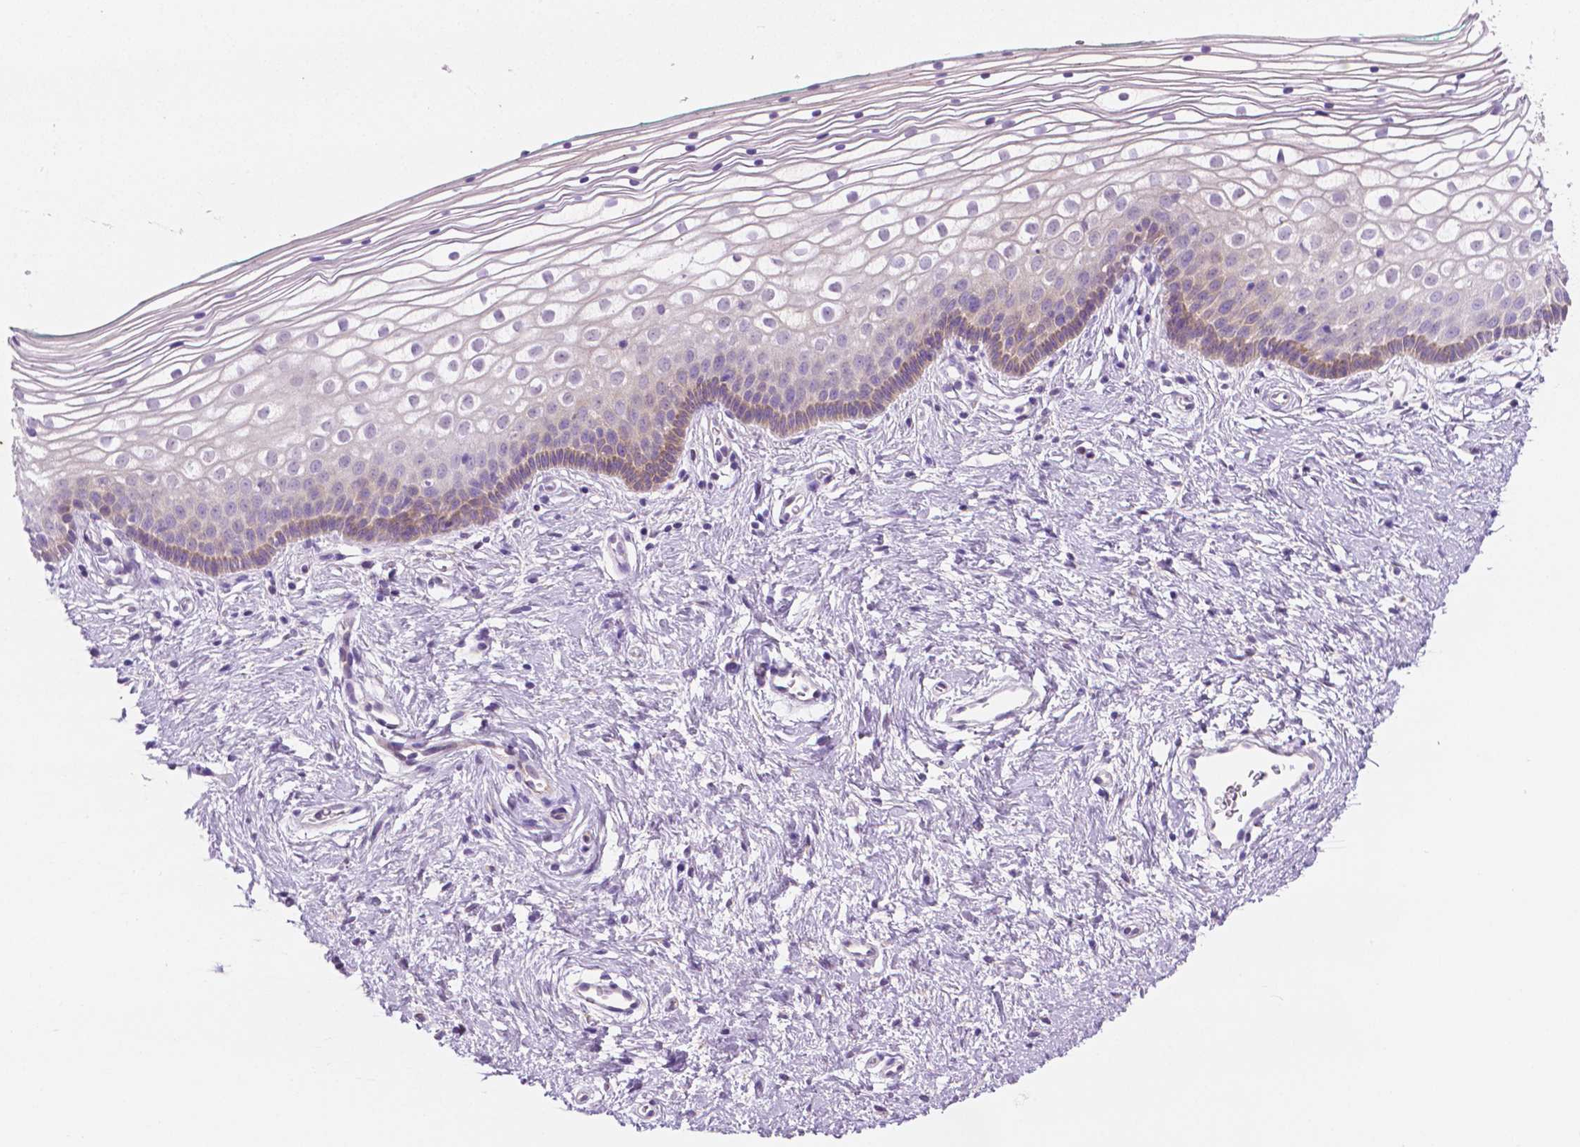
{"staining": {"intensity": "negative", "quantity": "none", "location": "none"}, "tissue": "vagina", "cell_type": "Squamous epithelial cells", "image_type": "normal", "snomed": [{"axis": "morphology", "description": "Normal tissue, NOS"}, {"axis": "topography", "description": "Vagina"}], "caption": "Protein analysis of normal vagina exhibits no significant positivity in squamous epithelial cells.", "gene": "EPPK1", "patient": {"sex": "female", "age": 36}}